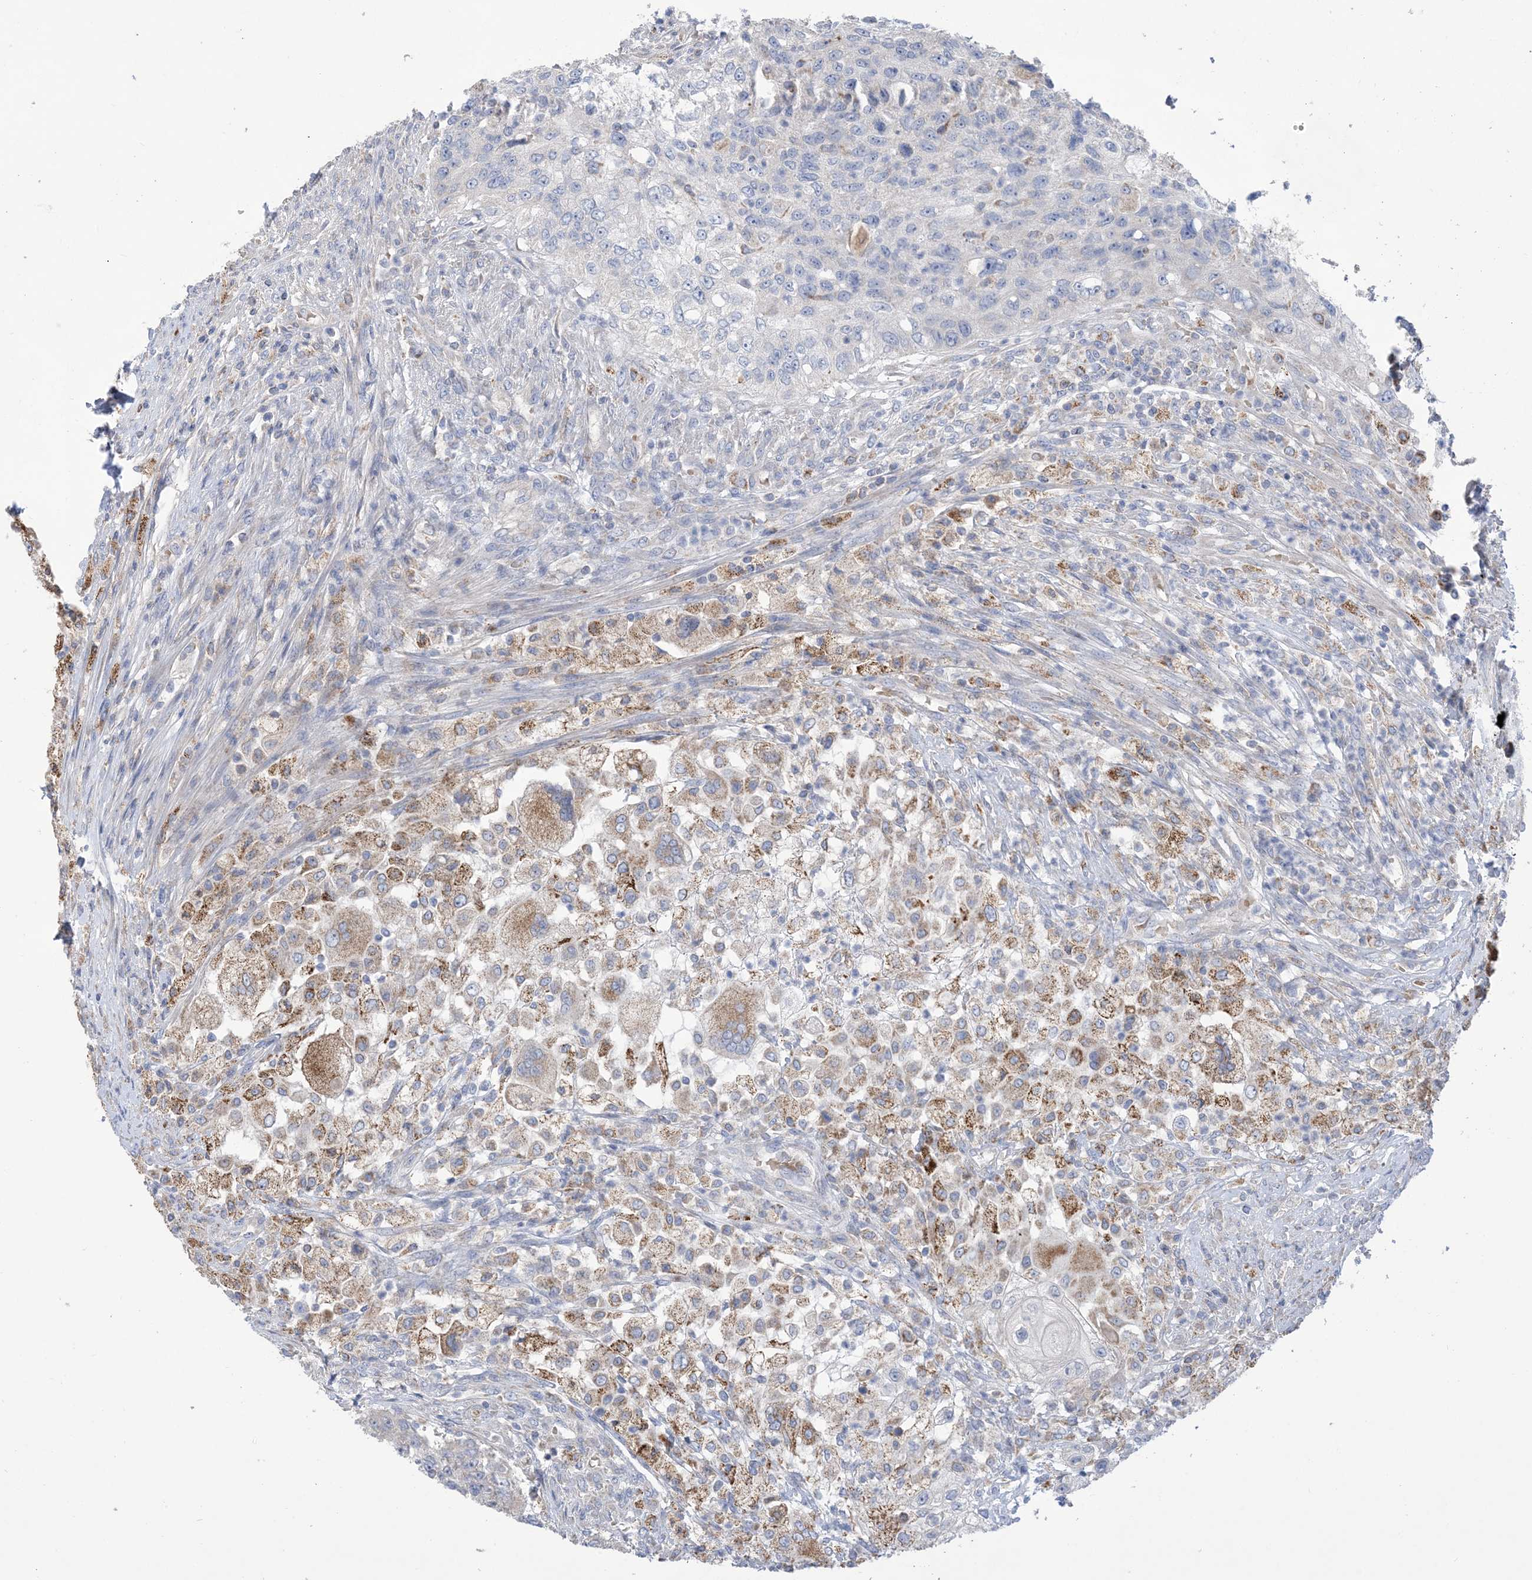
{"staining": {"intensity": "negative", "quantity": "none", "location": "none"}, "tissue": "urothelial cancer", "cell_type": "Tumor cells", "image_type": "cancer", "snomed": [{"axis": "morphology", "description": "Urothelial carcinoma, High grade"}, {"axis": "topography", "description": "Urinary bladder"}], "caption": "Immunohistochemistry (IHC) of urothelial carcinoma (high-grade) displays no expression in tumor cells.", "gene": "CLEC16A", "patient": {"sex": "female", "age": 60}}